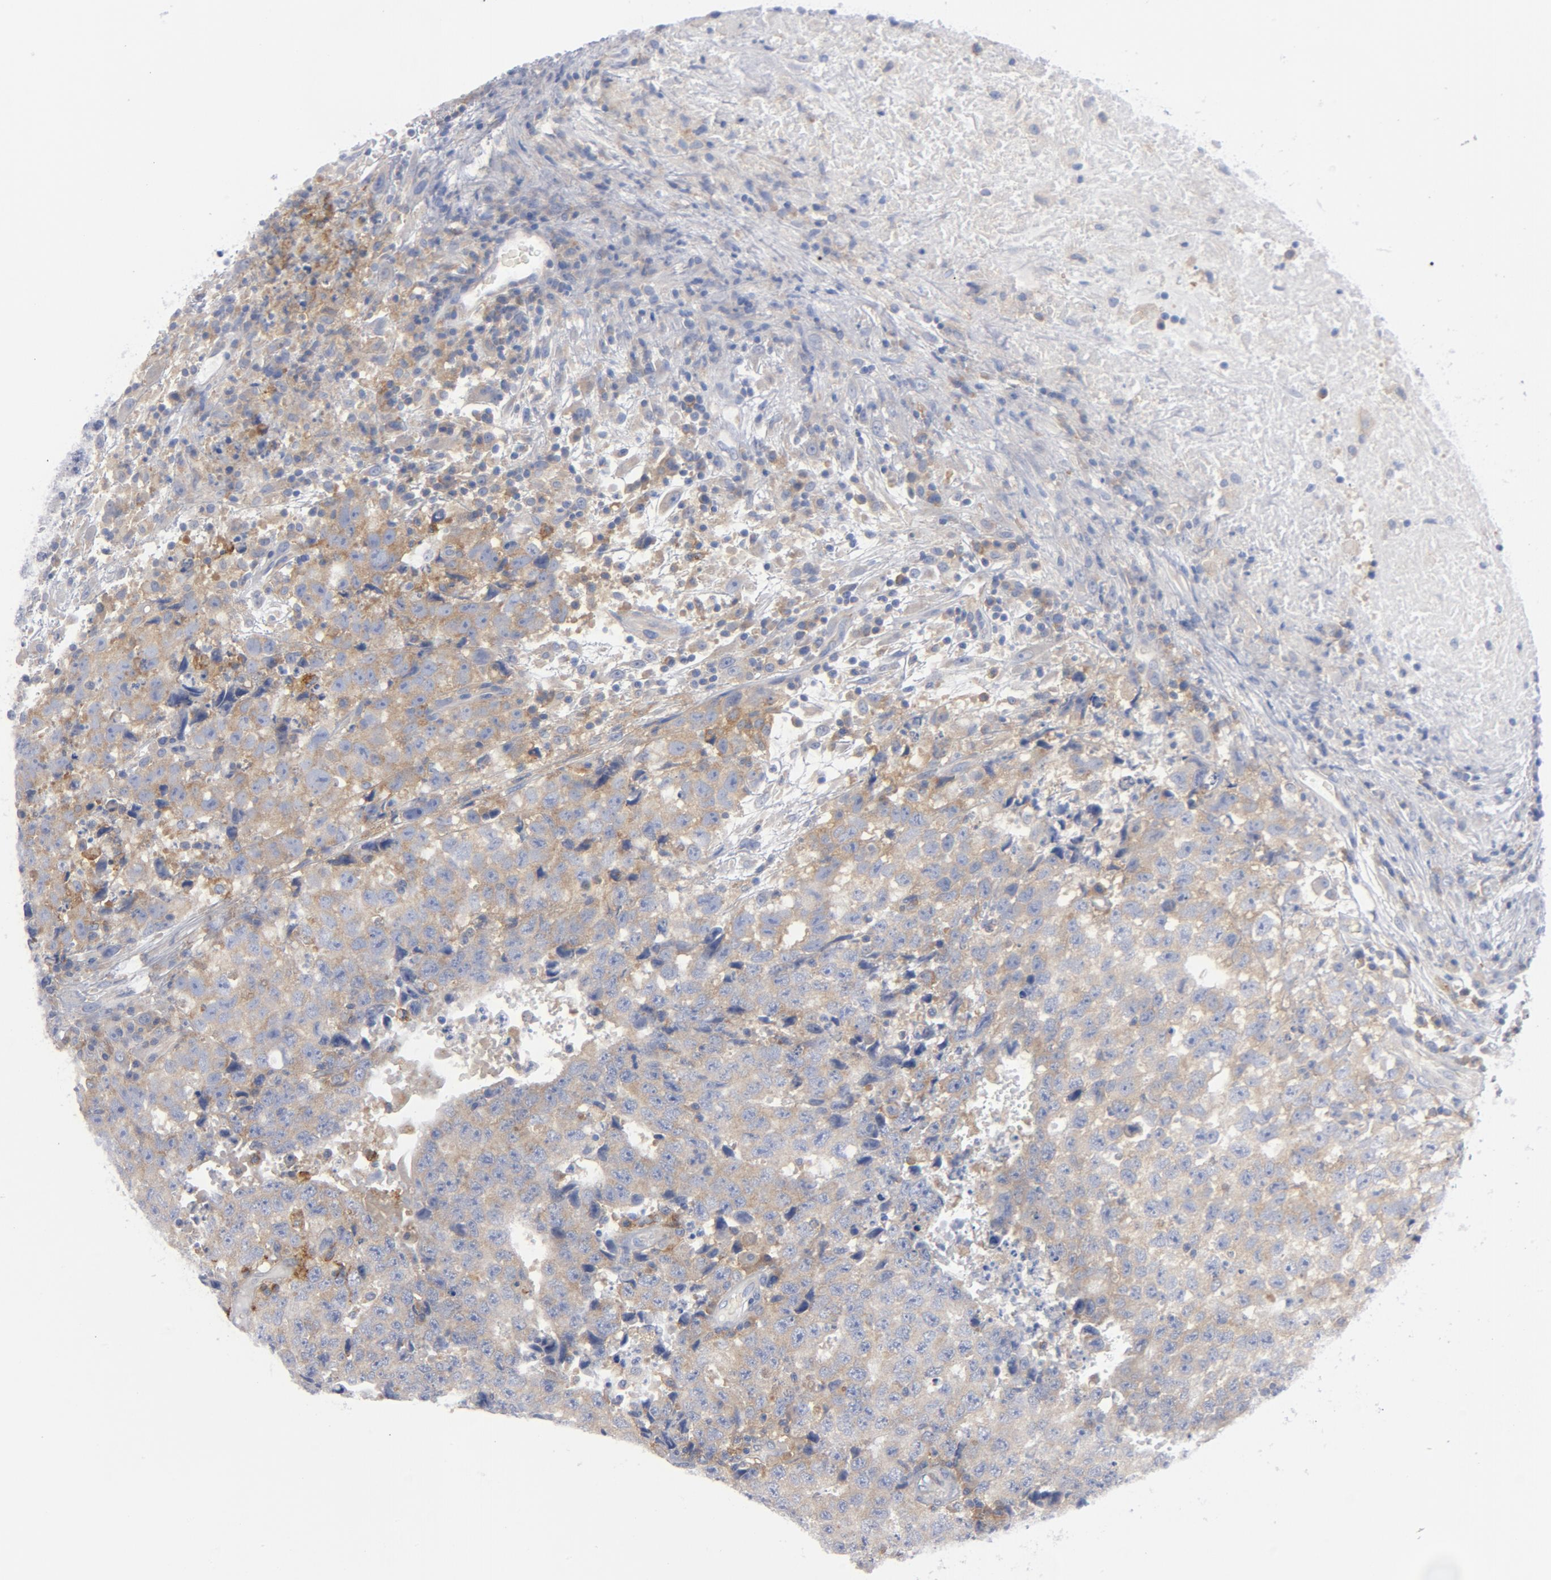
{"staining": {"intensity": "moderate", "quantity": "25%-75%", "location": "cytoplasmic/membranous"}, "tissue": "testis cancer", "cell_type": "Tumor cells", "image_type": "cancer", "snomed": [{"axis": "morphology", "description": "Necrosis, NOS"}, {"axis": "morphology", "description": "Carcinoma, Embryonal, NOS"}, {"axis": "topography", "description": "Testis"}], "caption": "Testis embryonal carcinoma tissue shows moderate cytoplasmic/membranous positivity in approximately 25%-75% of tumor cells, visualized by immunohistochemistry.", "gene": "CD86", "patient": {"sex": "male", "age": 19}}